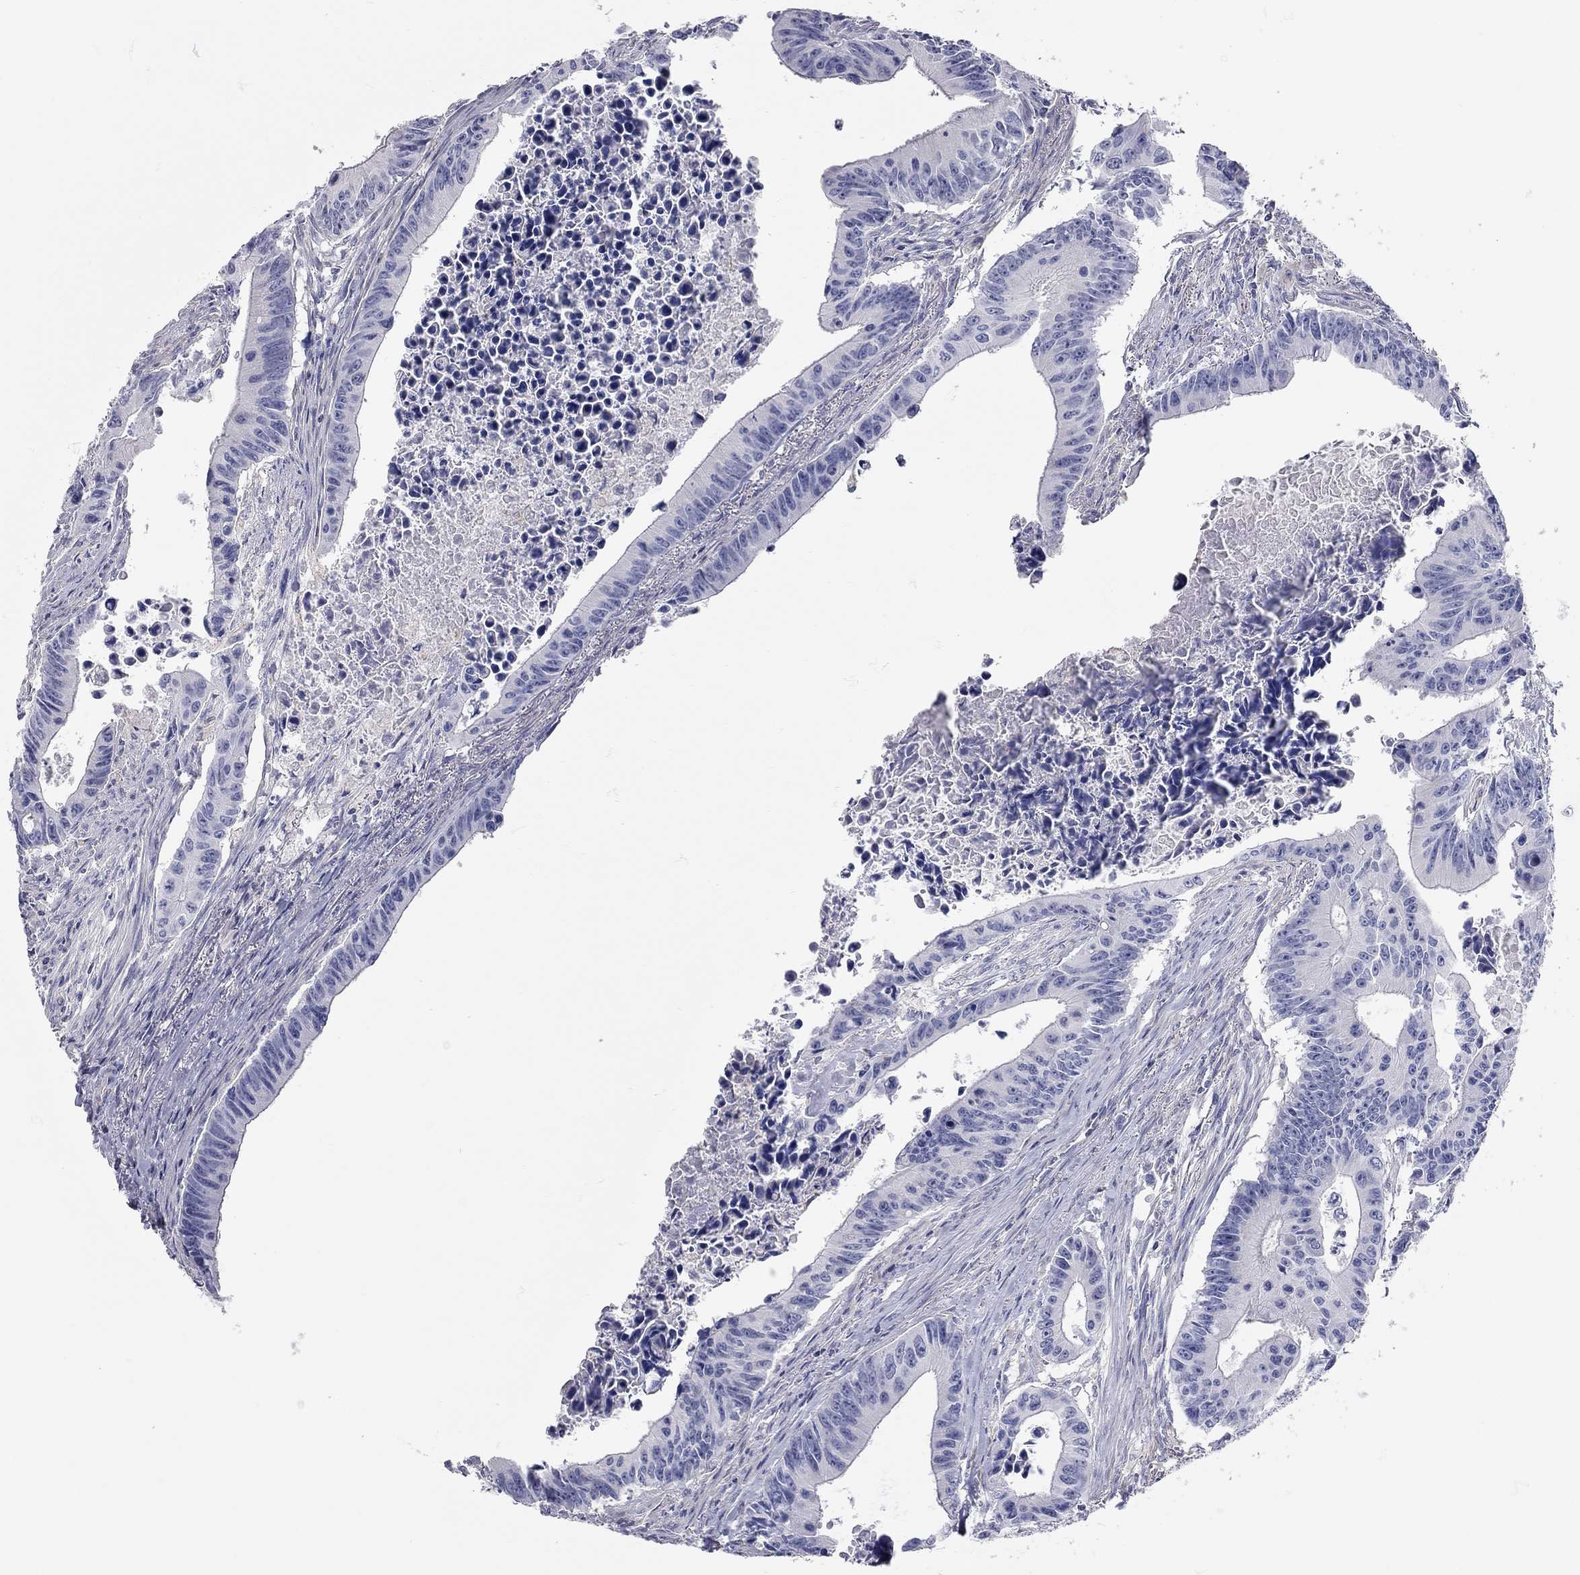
{"staining": {"intensity": "negative", "quantity": "none", "location": "none"}, "tissue": "colorectal cancer", "cell_type": "Tumor cells", "image_type": "cancer", "snomed": [{"axis": "morphology", "description": "Adenocarcinoma, NOS"}, {"axis": "topography", "description": "Colon"}], "caption": "Tumor cells are negative for protein expression in human adenocarcinoma (colorectal).", "gene": "C10orf90", "patient": {"sex": "female", "age": 87}}